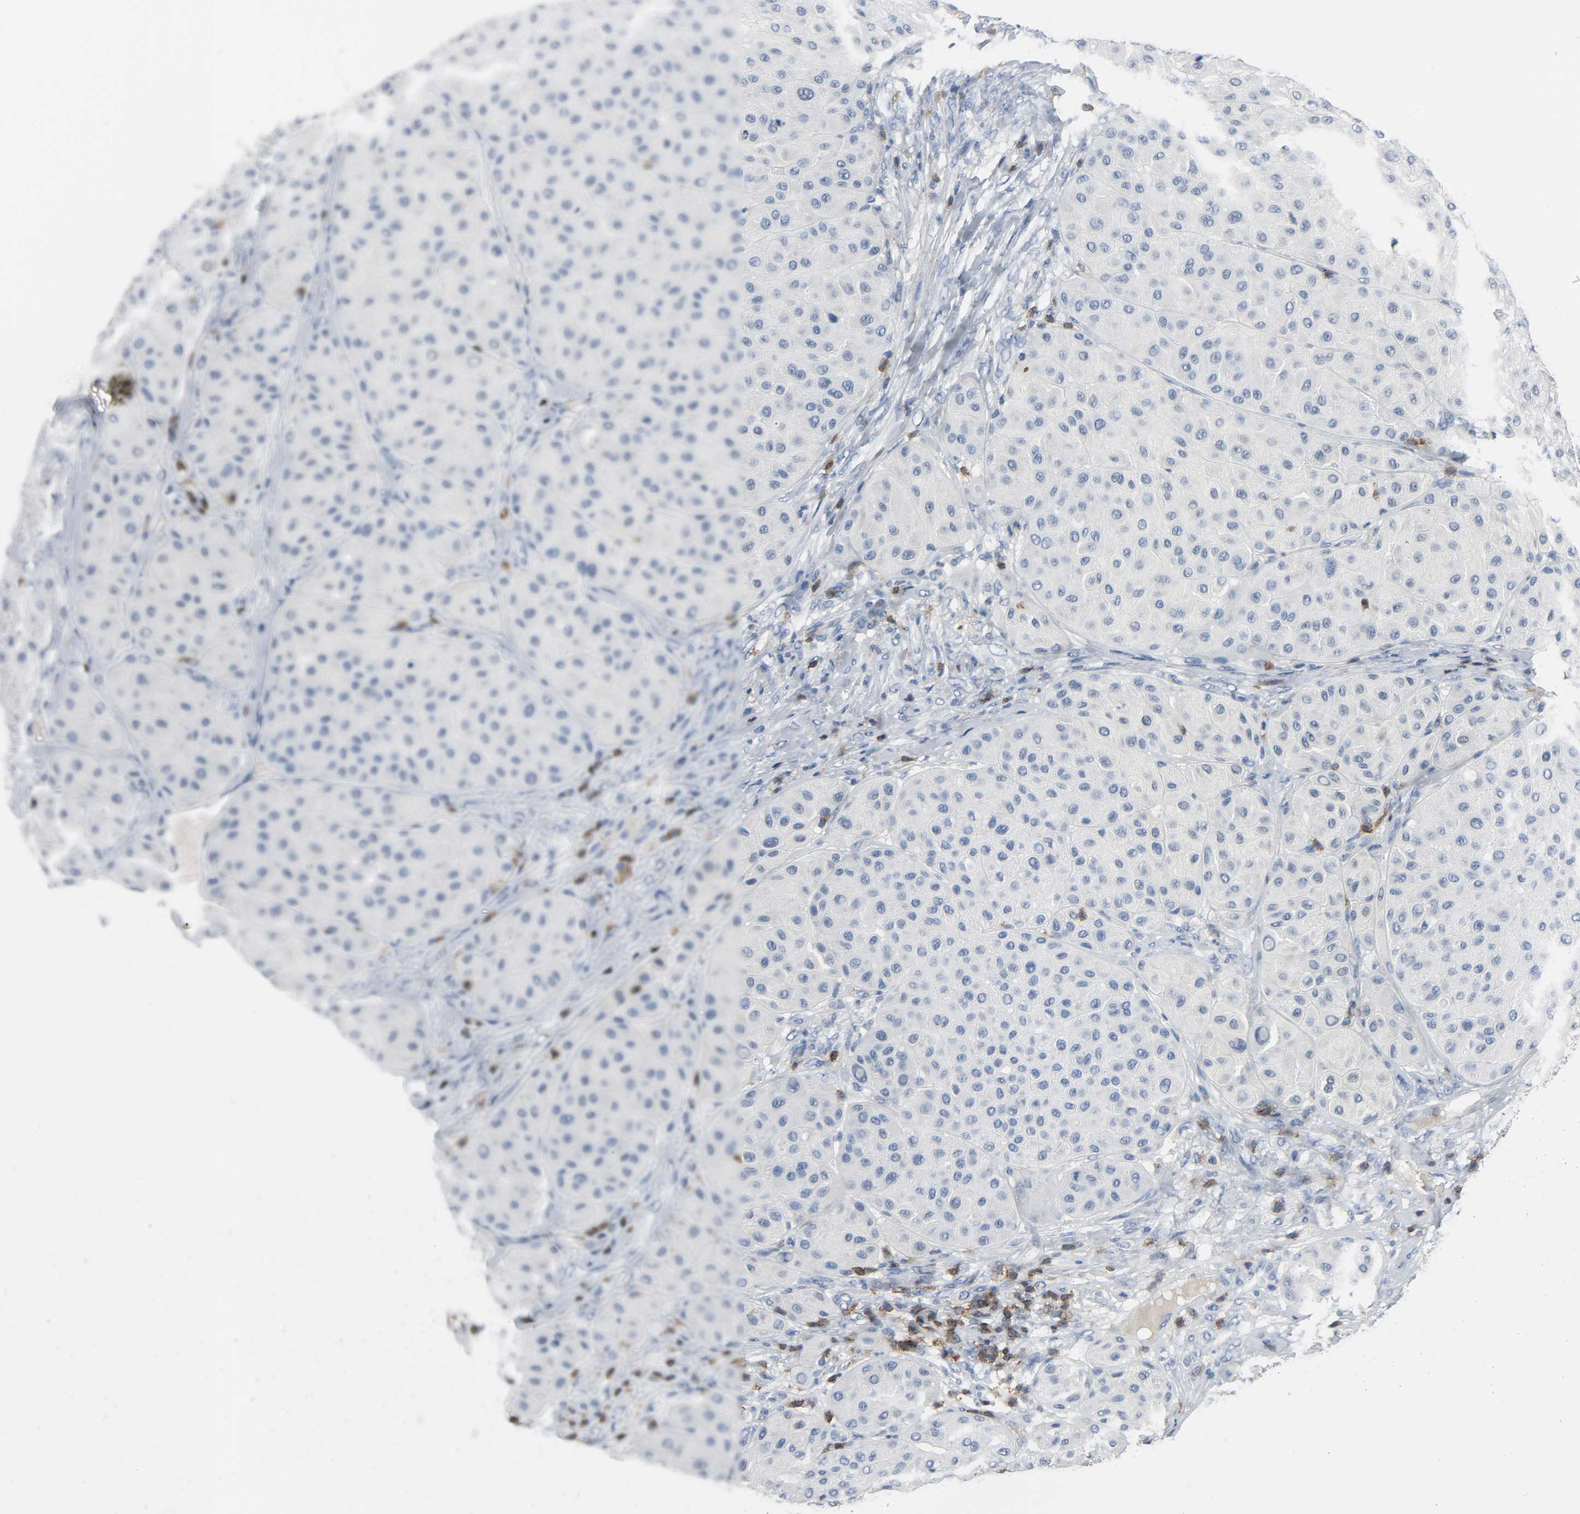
{"staining": {"intensity": "negative", "quantity": "none", "location": "none"}, "tissue": "melanoma", "cell_type": "Tumor cells", "image_type": "cancer", "snomed": [{"axis": "morphology", "description": "Normal tissue, NOS"}, {"axis": "morphology", "description": "Malignant melanoma, Metastatic site"}, {"axis": "topography", "description": "Skin"}], "caption": "The immunohistochemistry photomicrograph has no significant expression in tumor cells of malignant melanoma (metastatic site) tissue.", "gene": "LCK", "patient": {"sex": "male", "age": 41}}